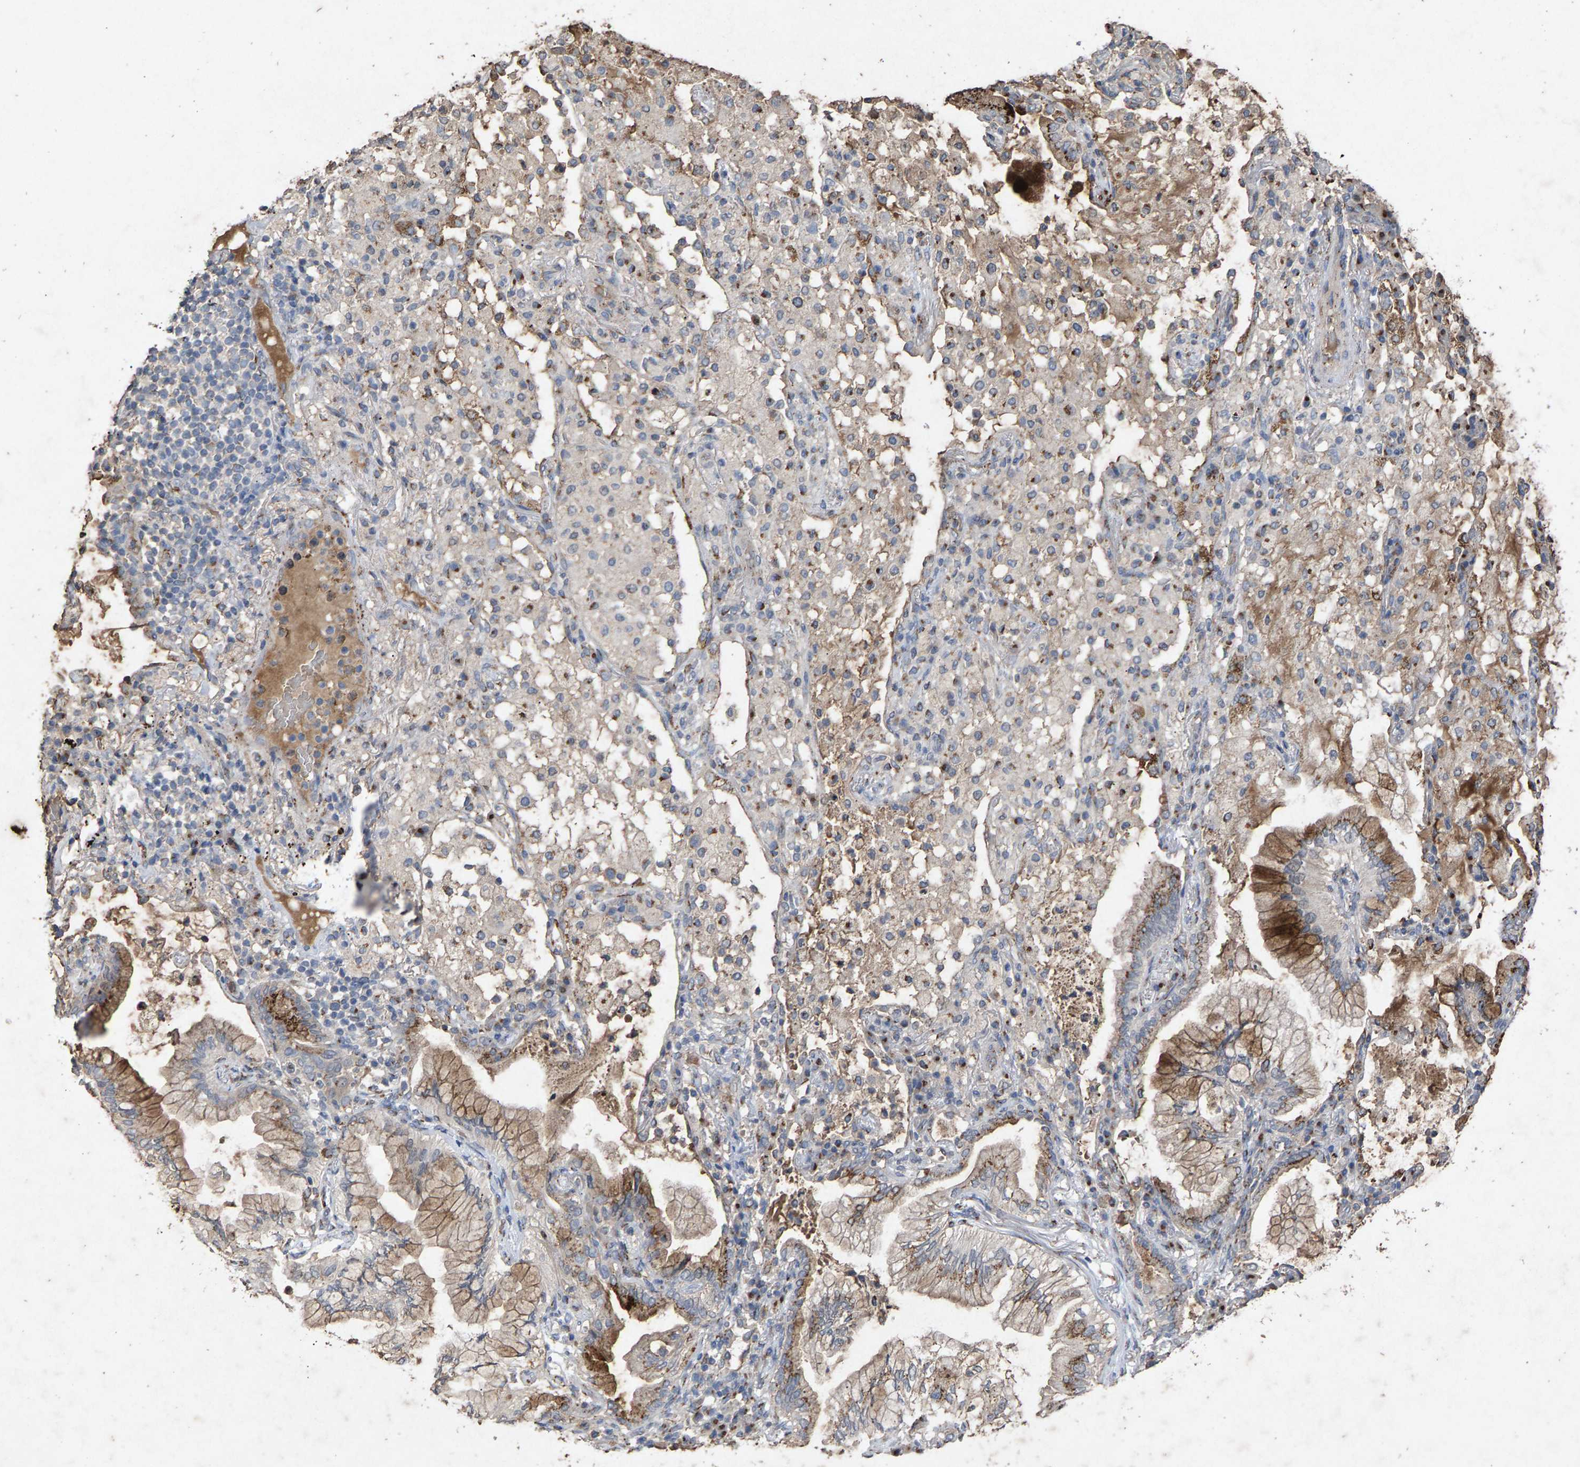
{"staining": {"intensity": "moderate", "quantity": "25%-75%", "location": "cytoplasmic/membranous"}, "tissue": "lung cancer", "cell_type": "Tumor cells", "image_type": "cancer", "snomed": [{"axis": "morphology", "description": "Adenocarcinoma, NOS"}, {"axis": "topography", "description": "Lung"}], "caption": "DAB (3,3'-diaminobenzidine) immunohistochemical staining of human lung cancer reveals moderate cytoplasmic/membranous protein staining in about 25%-75% of tumor cells.", "gene": "MAN2A1", "patient": {"sex": "female", "age": 70}}